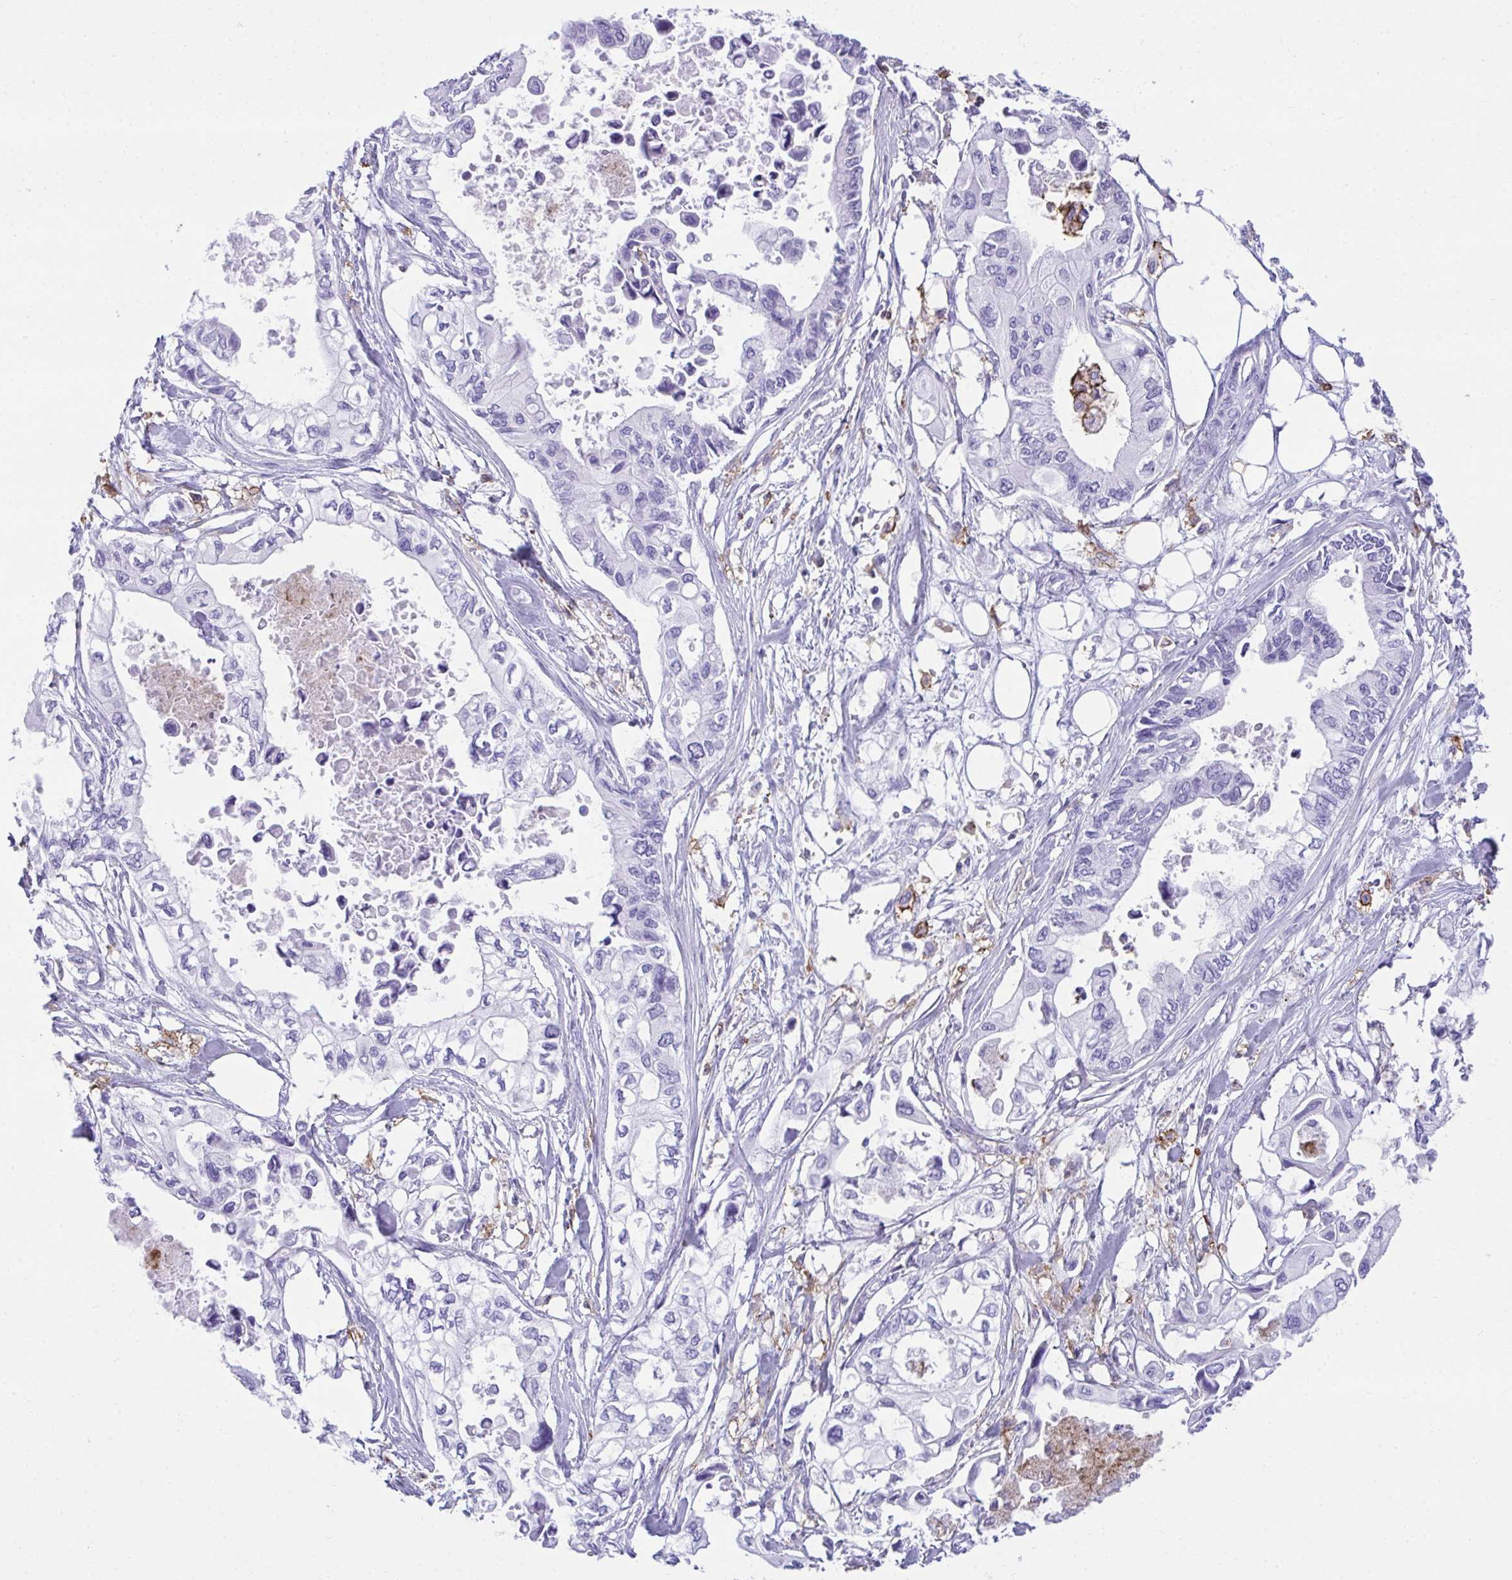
{"staining": {"intensity": "negative", "quantity": "none", "location": "none"}, "tissue": "pancreatic cancer", "cell_type": "Tumor cells", "image_type": "cancer", "snomed": [{"axis": "morphology", "description": "Adenocarcinoma, NOS"}, {"axis": "topography", "description": "Pancreas"}], "caption": "A micrograph of adenocarcinoma (pancreatic) stained for a protein shows no brown staining in tumor cells.", "gene": "SPN", "patient": {"sex": "female", "age": 63}}